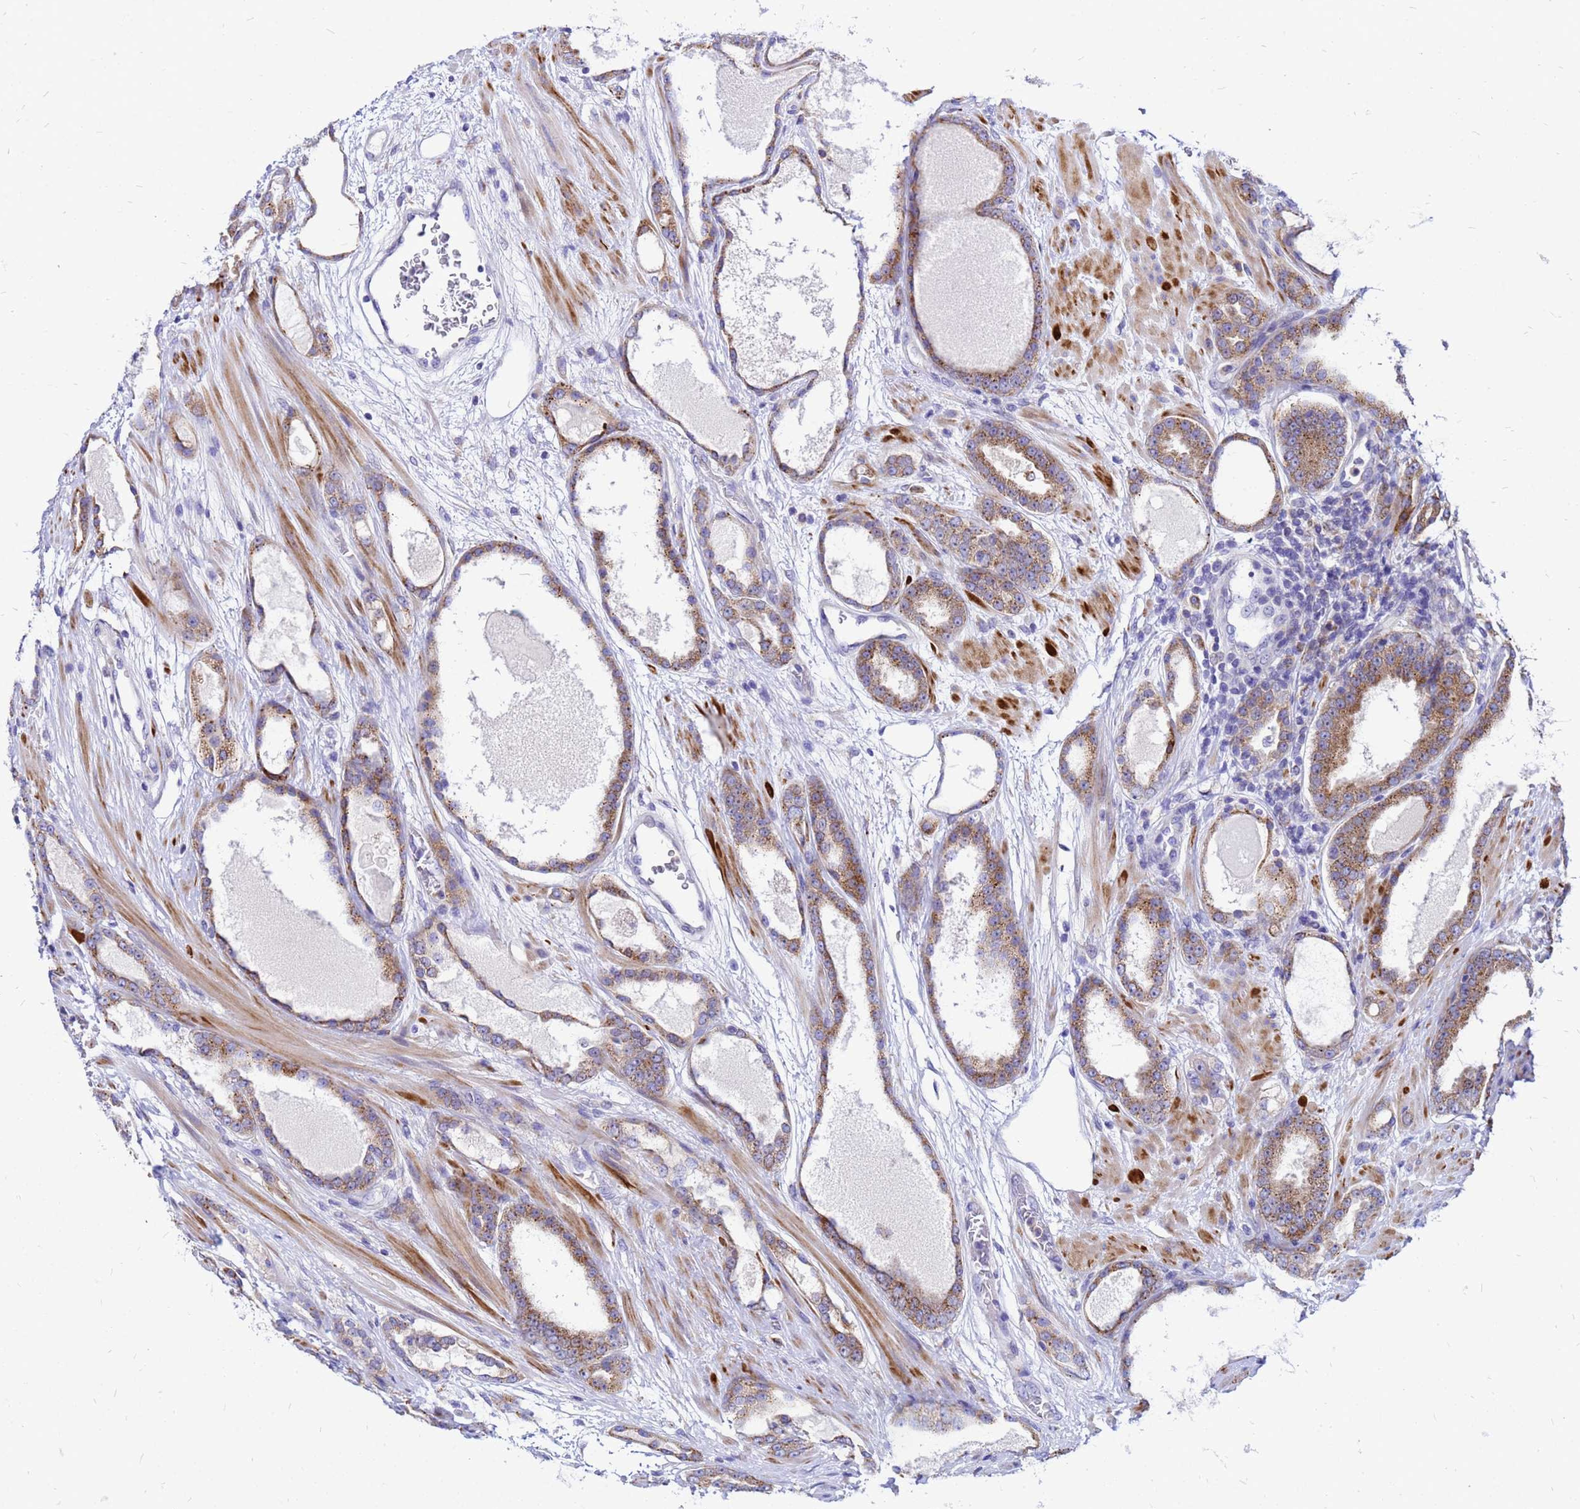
{"staining": {"intensity": "moderate", "quantity": "25%-75%", "location": "cytoplasmic/membranous"}, "tissue": "prostate cancer", "cell_type": "Tumor cells", "image_type": "cancer", "snomed": [{"axis": "morphology", "description": "Adenocarcinoma, High grade"}, {"axis": "topography", "description": "Prostate"}], "caption": "This is a histology image of immunohistochemistry (IHC) staining of adenocarcinoma (high-grade) (prostate), which shows moderate expression in the cytoplasmic/membranous of tumor cells.", "gene": "FHIP1A", "patient": {"sex": "male", "age": 60}}